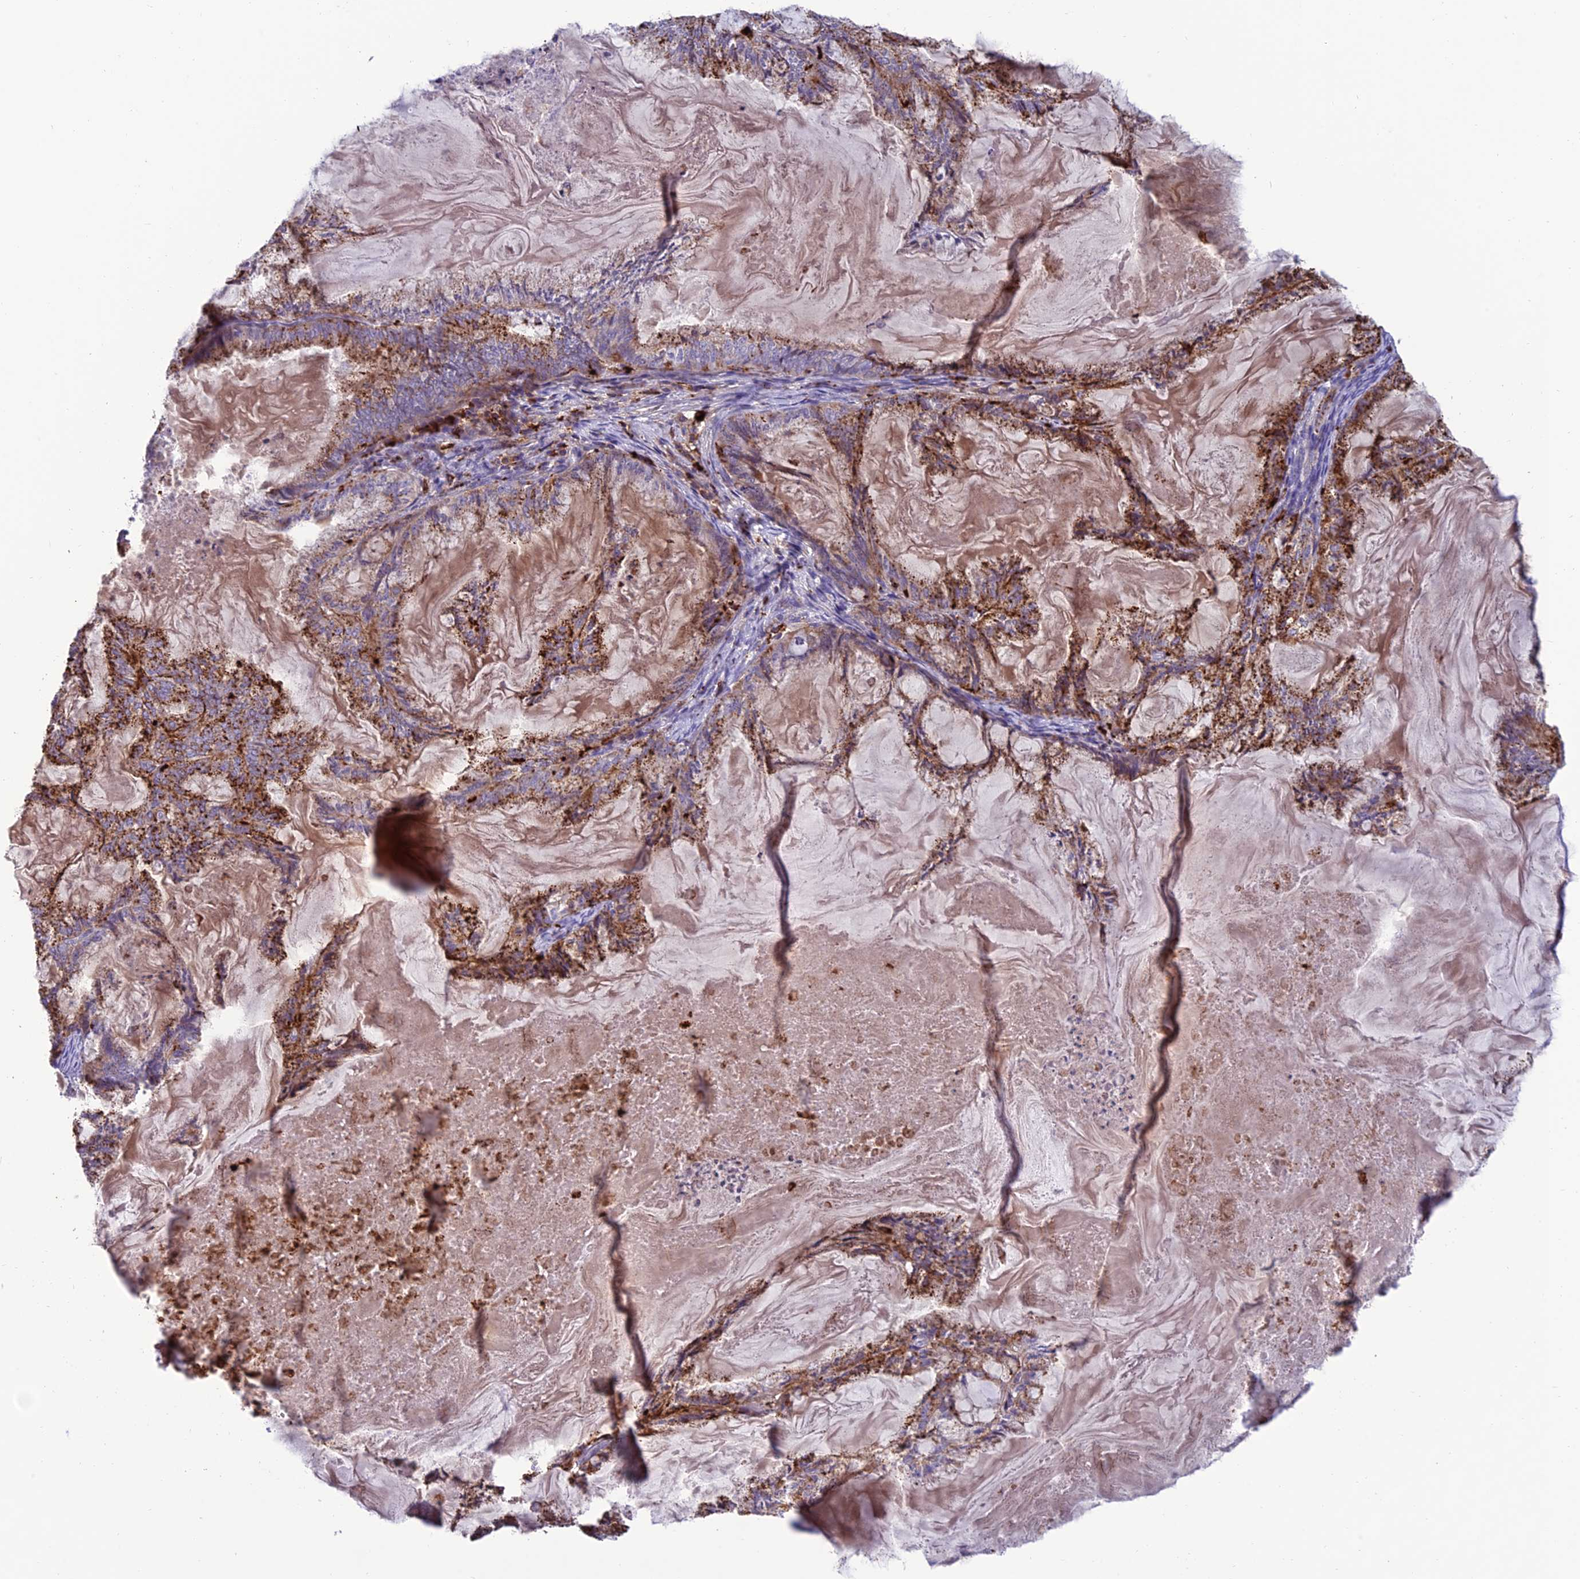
{"staining": {"intensity": "moderate", "quantity": ">75%", "location": "cytoplasmic/membranous"}, "tissue": "endometrial cancer", "cell_type": "Tumor cells", "image_type": "cancer", "snomed": [{"axis": "morphology", "description": "Adenocarcinoma, NOS"}, {"axis": "topography", "description": "Endometrium"}], "caption": "Brown immunohistochemical staining in human endometrial cancer (adenocarcinoma) exhibits moderate cytoplasmic/membranous positivity in approximately >75% of tumor cells.", "gene": "ARHGEF18", "patient": {"sex": "female", "age": 86}}